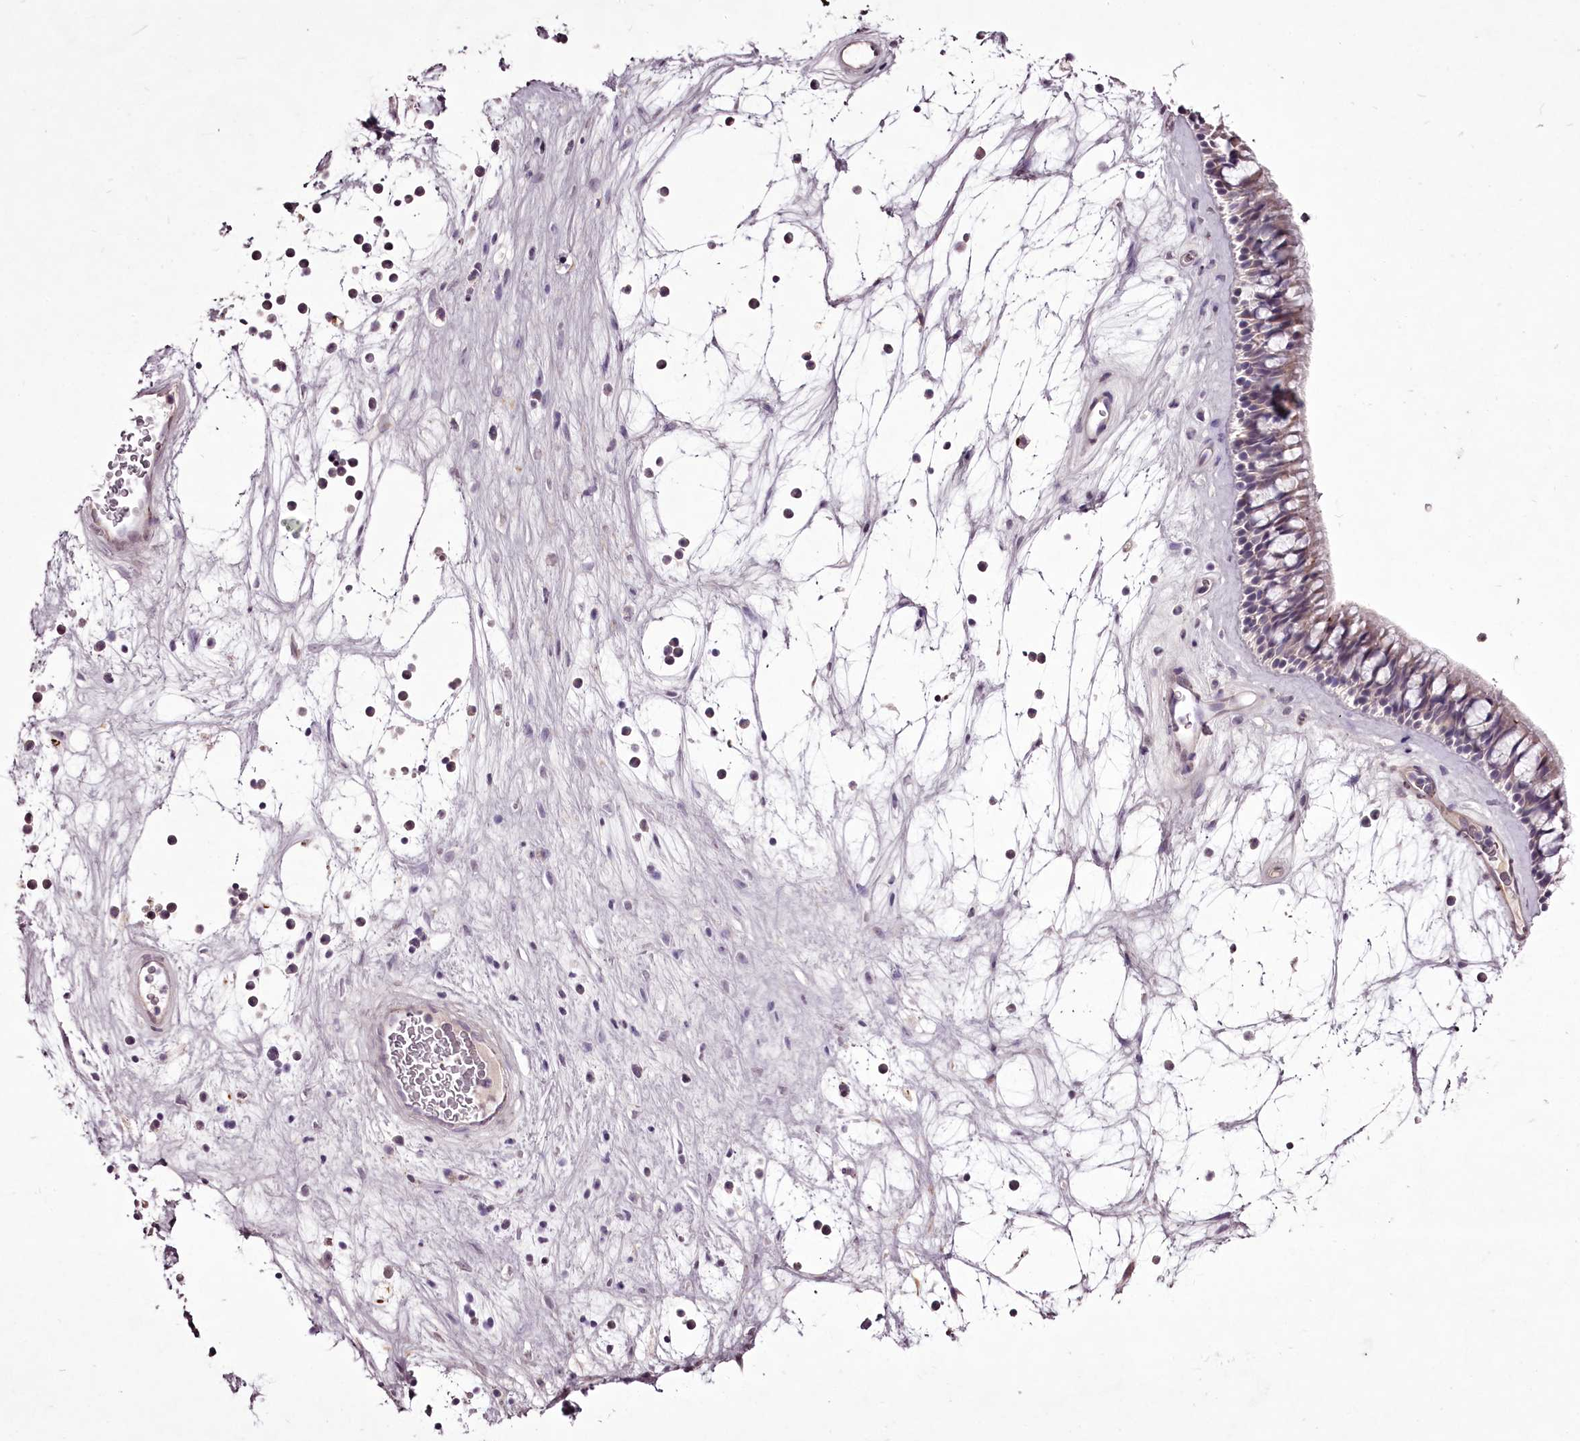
{"staining": {"intensity": "weak", "quantity": "<25%", "location": "cytoplasmic/membranous"}, "tissue": "nasopharynx", "cell_type": "Respiratory epithelial cells", "image_type": "normal", "snomed": [{"axis": "morphology", "description": "Normal tissue, NOS"}, {"axis": "topography", "description": "Nasopharynx"}], "caption": "High power microscopy histopathology image of an immunohistochemistry photomicrograph of normal nasopharynx, revealing no significant positivity in respiratory epithelial cells. (DAB immunohistochemistry, high magnification).", "gene": "C1orf56", "patient": {"sex": "male", "age": 64}}